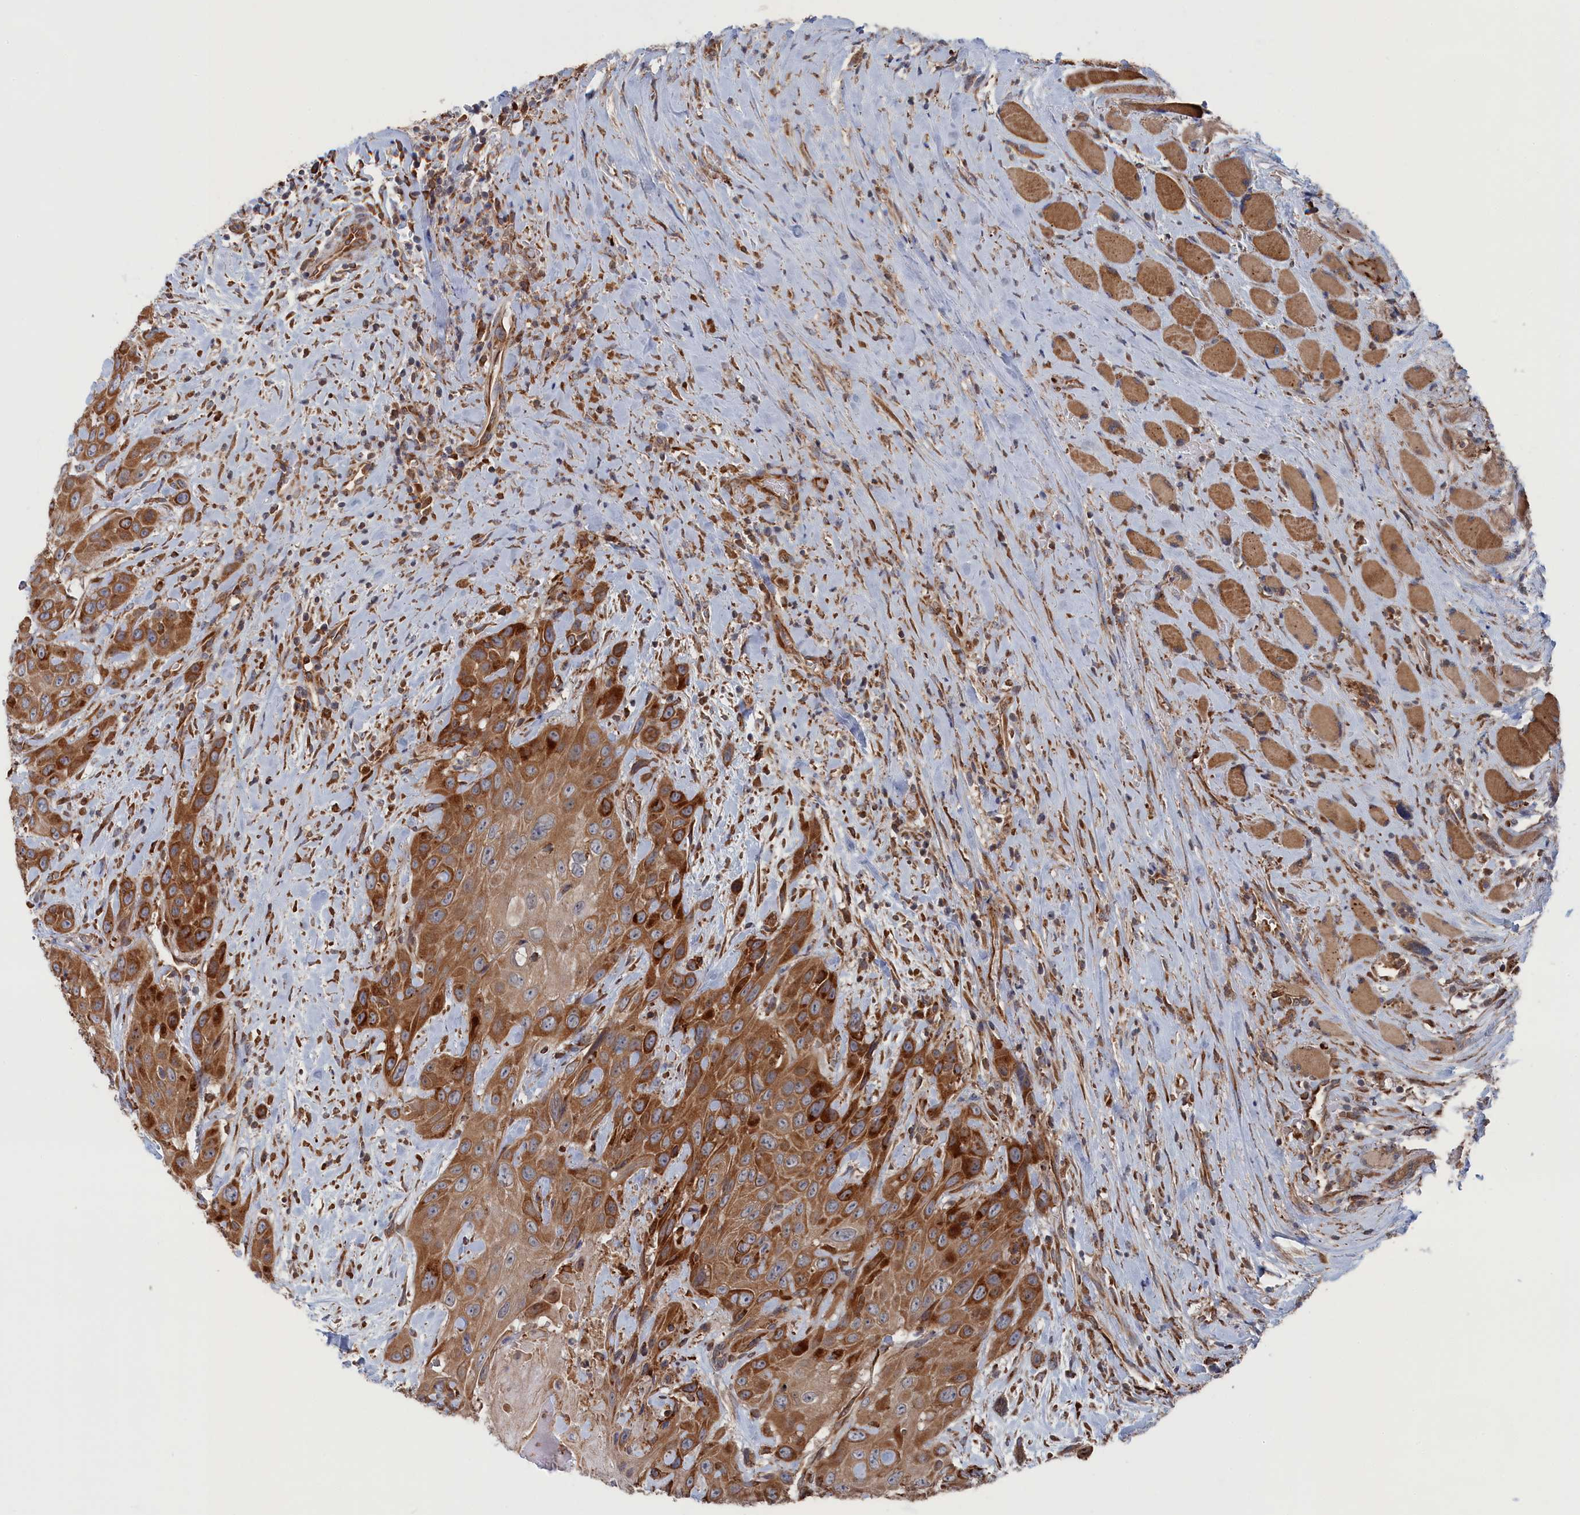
{"staining": {"intensity": "moderate", "quantity": ">75%", "location": "cytoplasmic/membranous"}, "tissue": "head and neck cancer", "cell_type": "Tumor cells", "image_type": "cancer", "snomed": [{"axis": "morphology", "description": "Squamous cell carcinoma, NOS"}, {"axis": "topography", "description": "Head-Neck"}], "caption": "IHC of squamous cell carcinoma (head and neck) exhibits medium levels of moderate cytoplasmic/membranous staining in approximately >75% of tumor cells. (Brightfield microscopy of DAB IHC at high magnification).", "gene": "BPIFB6", "patient": {"sex": "male", "age": 81}}